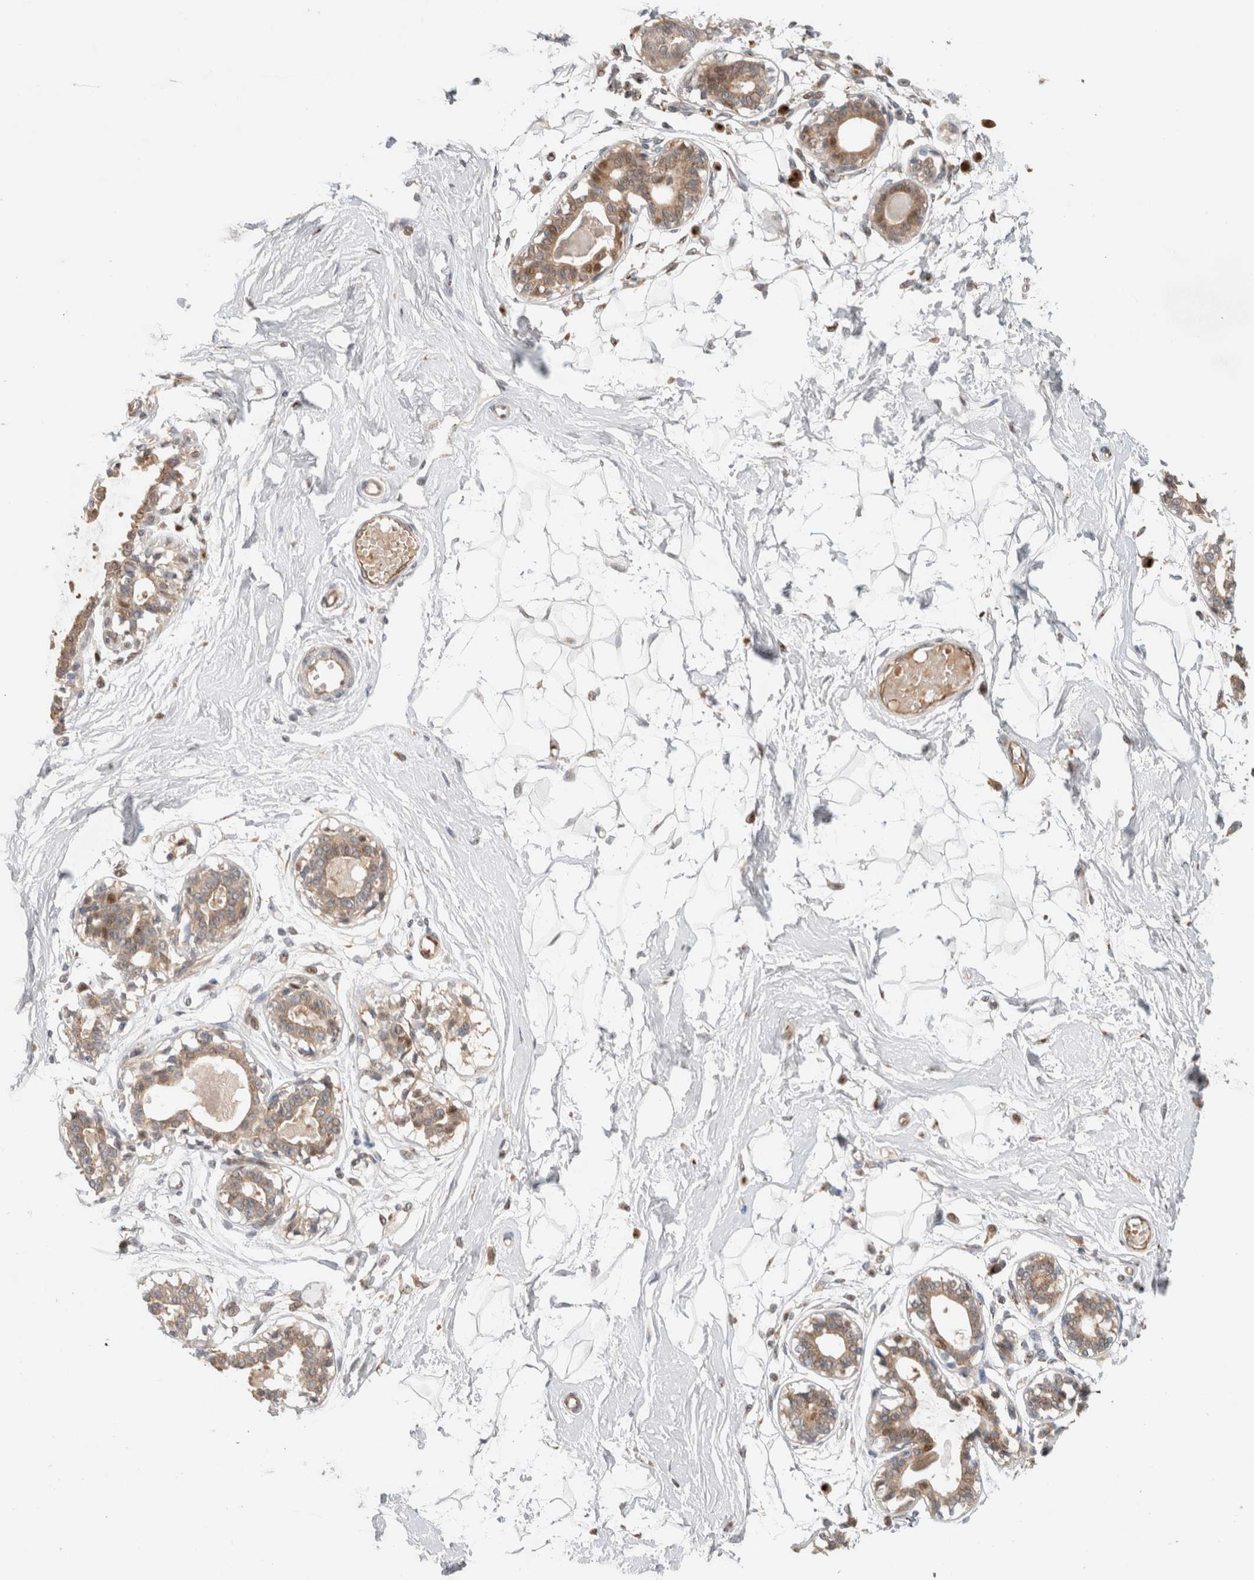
{"staining": {"intensity": "negative", "quantity": "none", "location": "none"}, "tissue": "breast", "cell_type": "Adipocytes", "image_type": "normal", "snomed": [{"axis": "morphology", "description": "Normal tissue, NOS"}, {"axis": "topography", "description": "Breast"}], "caption": "This is a micrograph of immunohistochemistry (IHC) staining of unremarkable breast, which shows no expression in adipocytes. (DAB (3,3'-diaminobenzidine) IHC visualized using brightfield microscopy, high magnification).", "gene": "OTUD6B", "patient": {"sex": "female", "age": 45}}